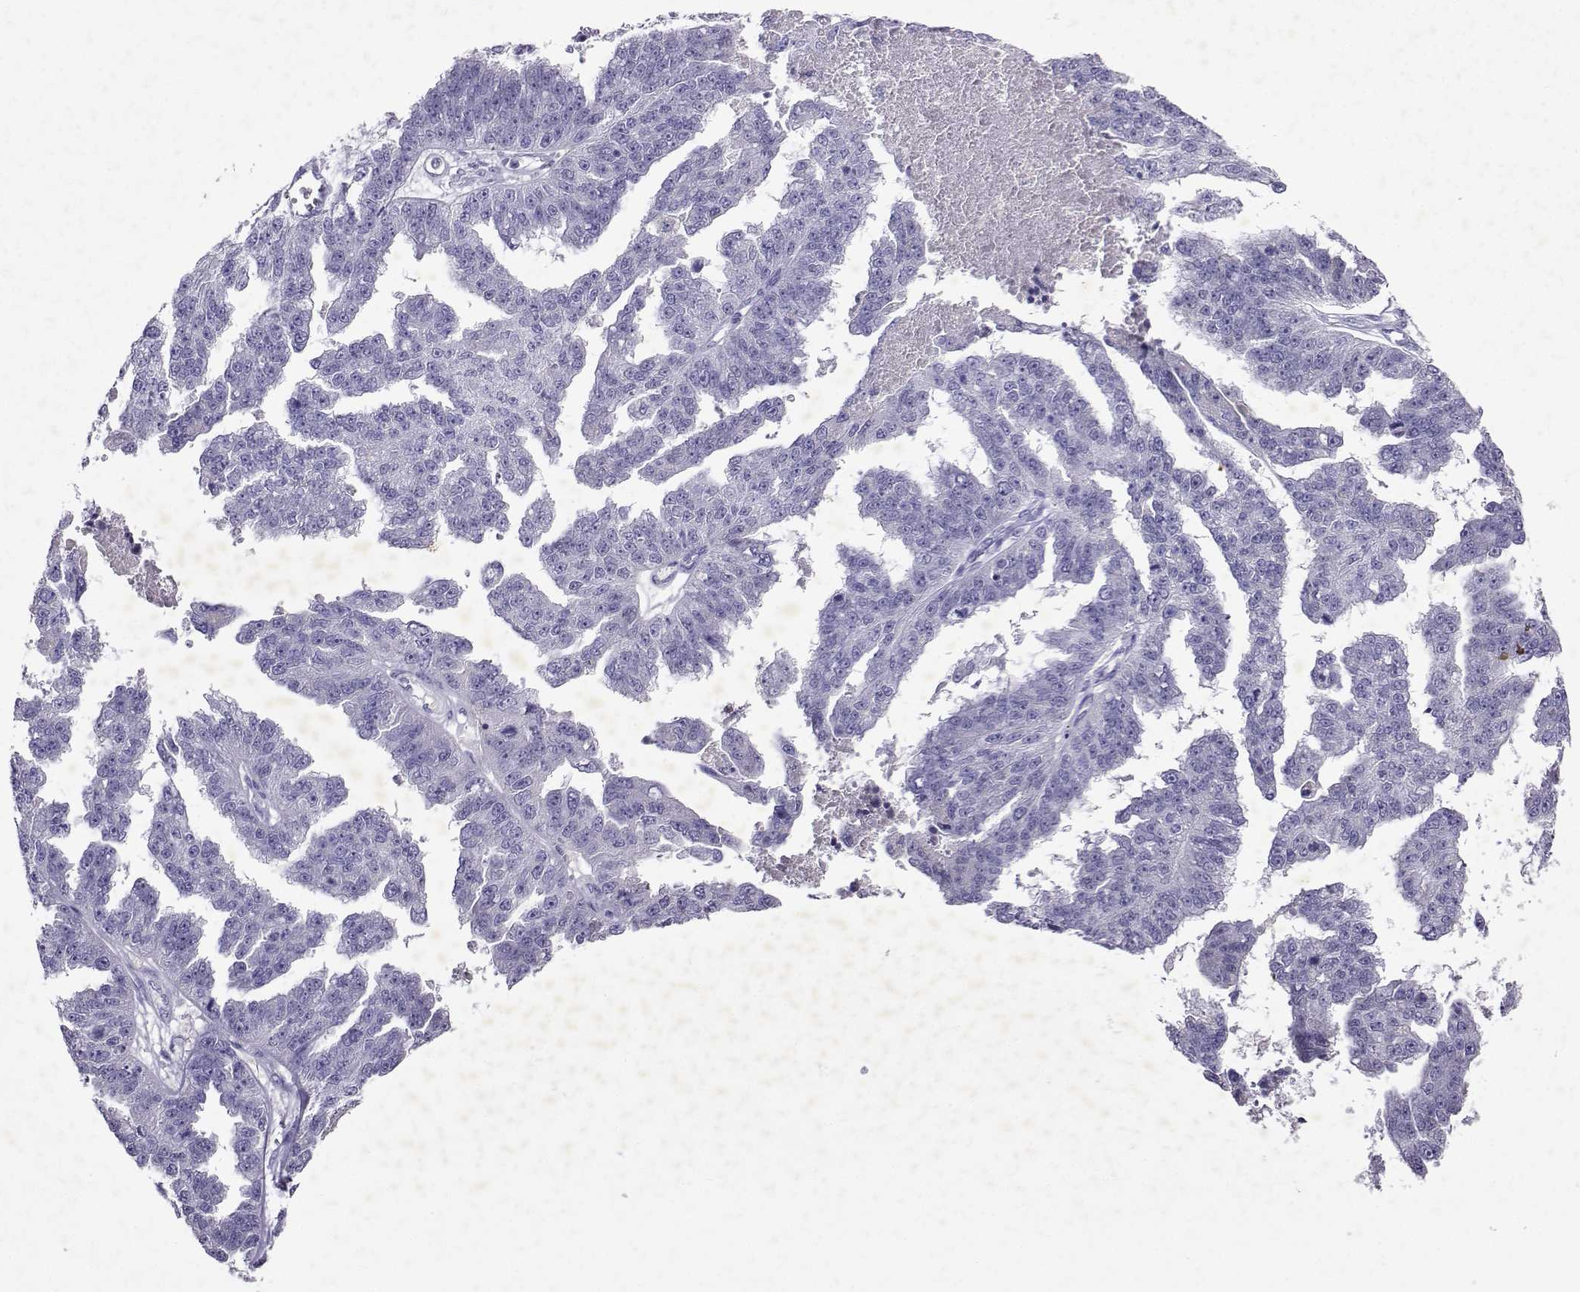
{"staining": {"intensity": "negative", "quantity": "none", "location": "none"}, "tissue": "ovarian cancer", "cell_type": "Tumor cells", "image_type": "cancer", "snomed": [{"axis": "morphology", "description": "Cystadenocarcinoma, serous, NOS"}, {"axis": "topography", "description": "Ovary"}], "caption": "The histopathology image reveals no significant staining in tumor cells of ovarian cancer.", "gene": "GRIK4", "patient": {"sex": "female", "age": 58}}